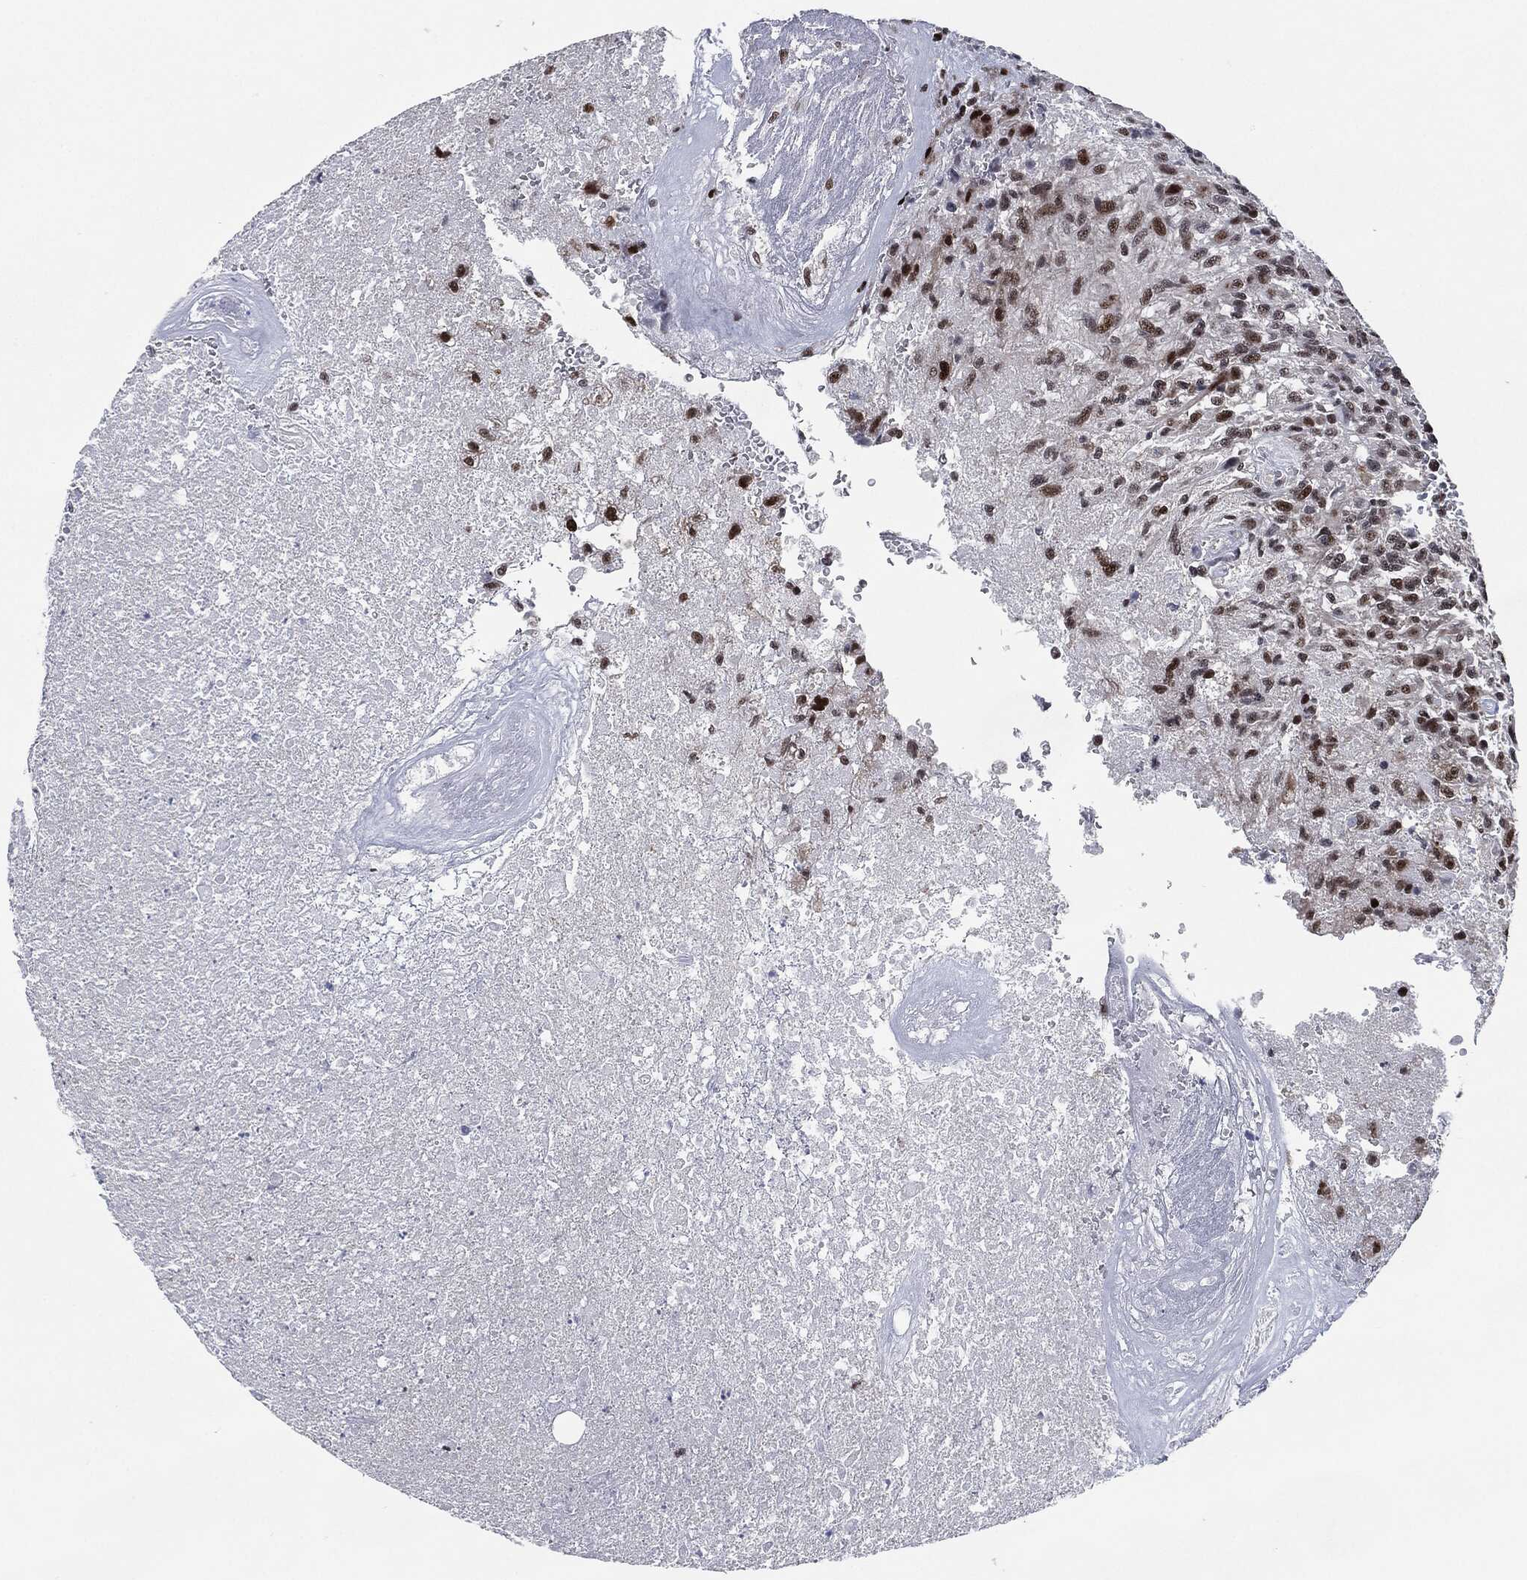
{"staining": {"intensity": "strong", "quantity": "<25%", "location": "nuclear"}, "tissue": "glioma", "cell_type": "Tumor cells", "image_type": "cancer", "snomed": [{"axis": "morphology", "description": "Glioma, malignant, High grade"}, {"axis": "topography", "description": "Brain"}], "caption": "The micrograph reveals a brown stain indicating the presence of a protein in the nuclear of tumor cells in glioma.", "gene": "AKT2", "patient": {"sex": "male", "age": 56}}